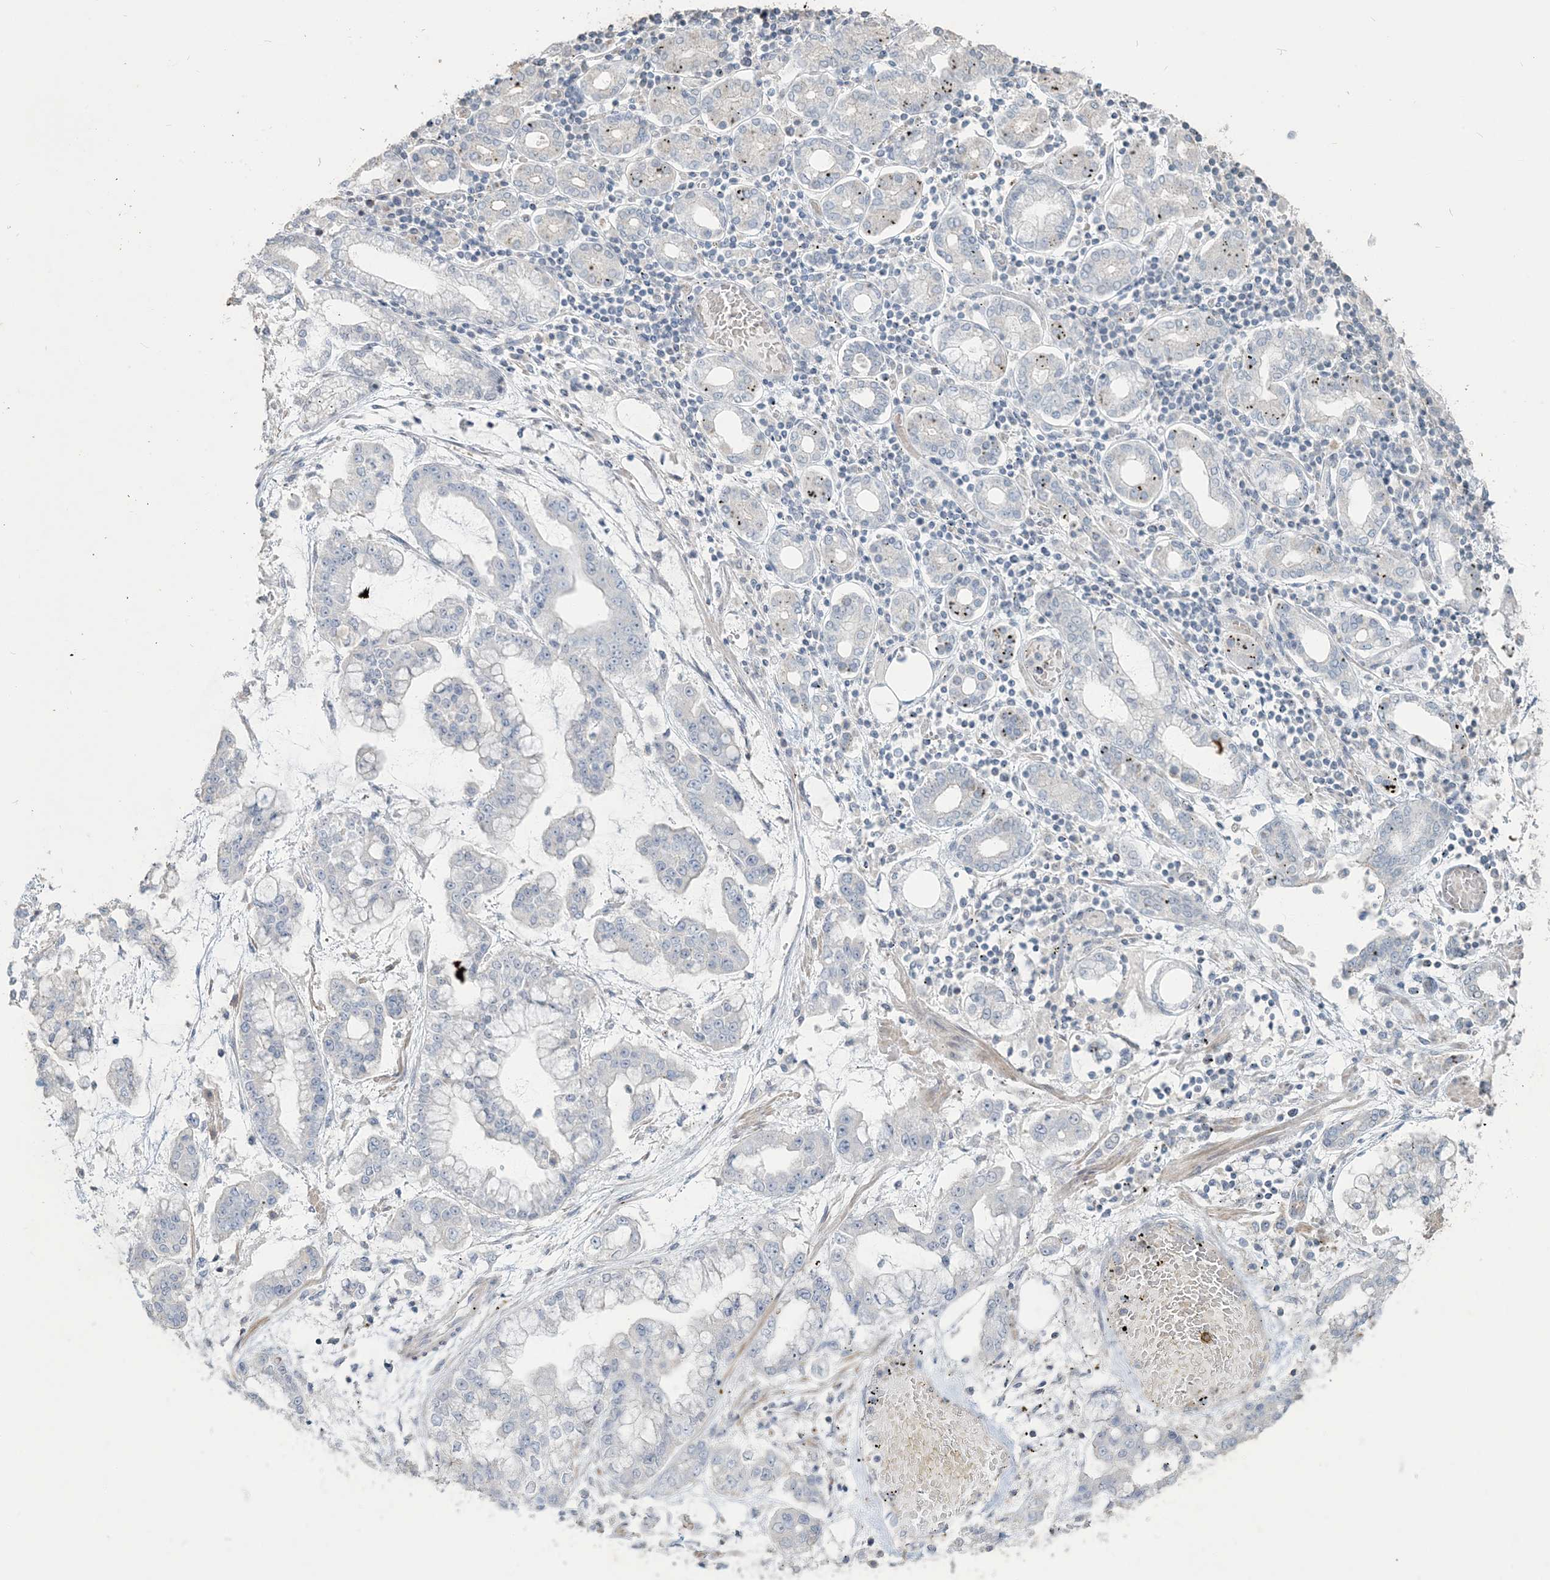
{"staining": {"intensity": "negative", "quantity": "none", "location": "none"}, "tissue": "stomach cancer", "cell_type": "Tumor cells", "image_type": "cancer", "snomed": [{"axis": "morphology", "description": "Normal tissue, NOS"}, {"axis": "morphology", "description": "Adenocarcinoma, NOS"}, {"axis": "topography", "description": "Stomach, upper"}, {"axis": "topography", "description": "Stomach"}], "caption": "Immunohistochemistry (IHC) photomicrograph of adenocarcinoma (stomach) stained for a protein (brown), which displays no staining in tumor cells.", "gene": "NPHS2", "patient": {"sex": "male", "age": 76}}